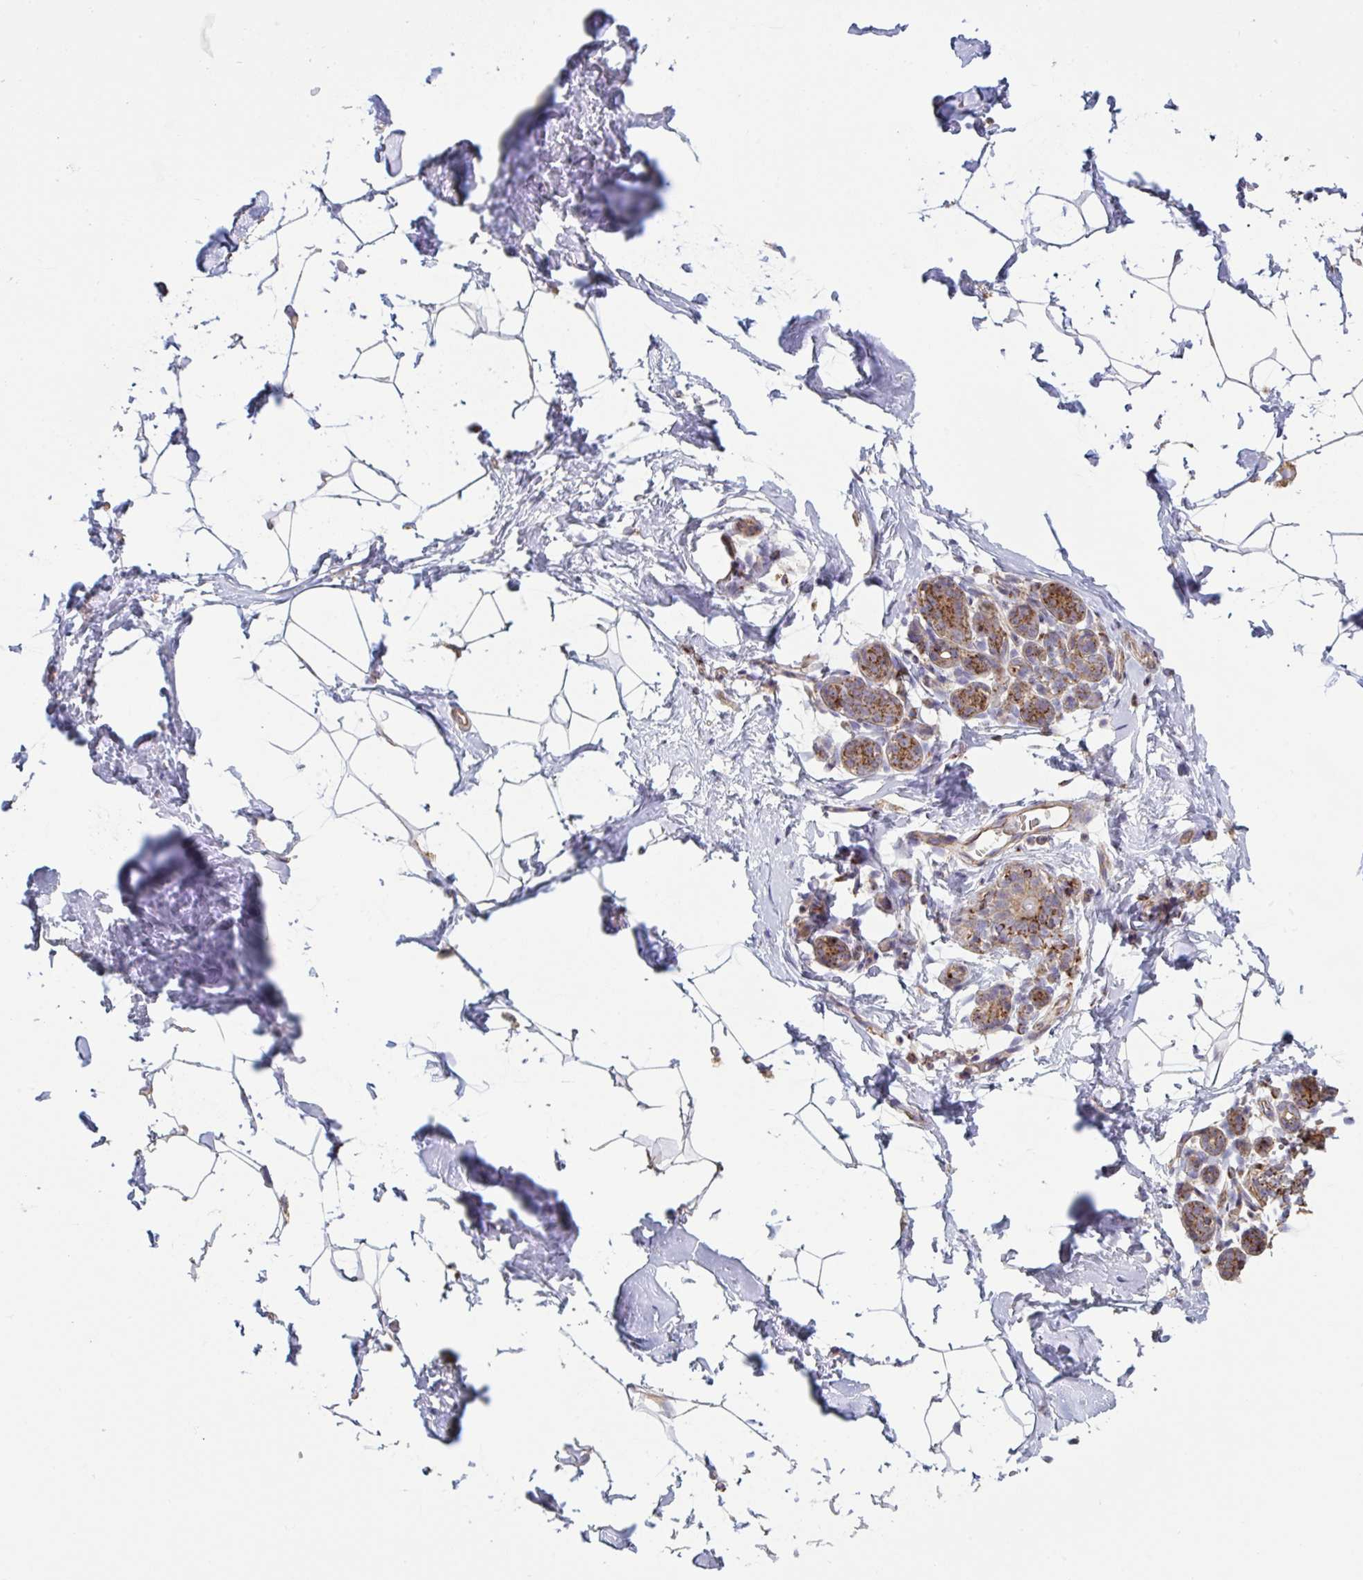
{"staining": {"intensity": "negative", "quantity": "none", "location": "none"}, "tissue": "breast", "cell_type": "Adipocytes", "image_type": "normal", "snomed": [{"axis": "morphology", "description": "Normal tissue, NOS"}, {"axis": "topography", "description": "Breast"}], "caption": "High power microscopy photomicrograph of an IHC micrograph of benign breast, revealing no significant expression in adipocytes. (Stains: DAB immunohistochemistry with hematoxylin counter stain, Microscopy: brightfield microscopy at high magnification).", "gene": "MICOS10", "patient": {"sex": "female", "age": 32}}